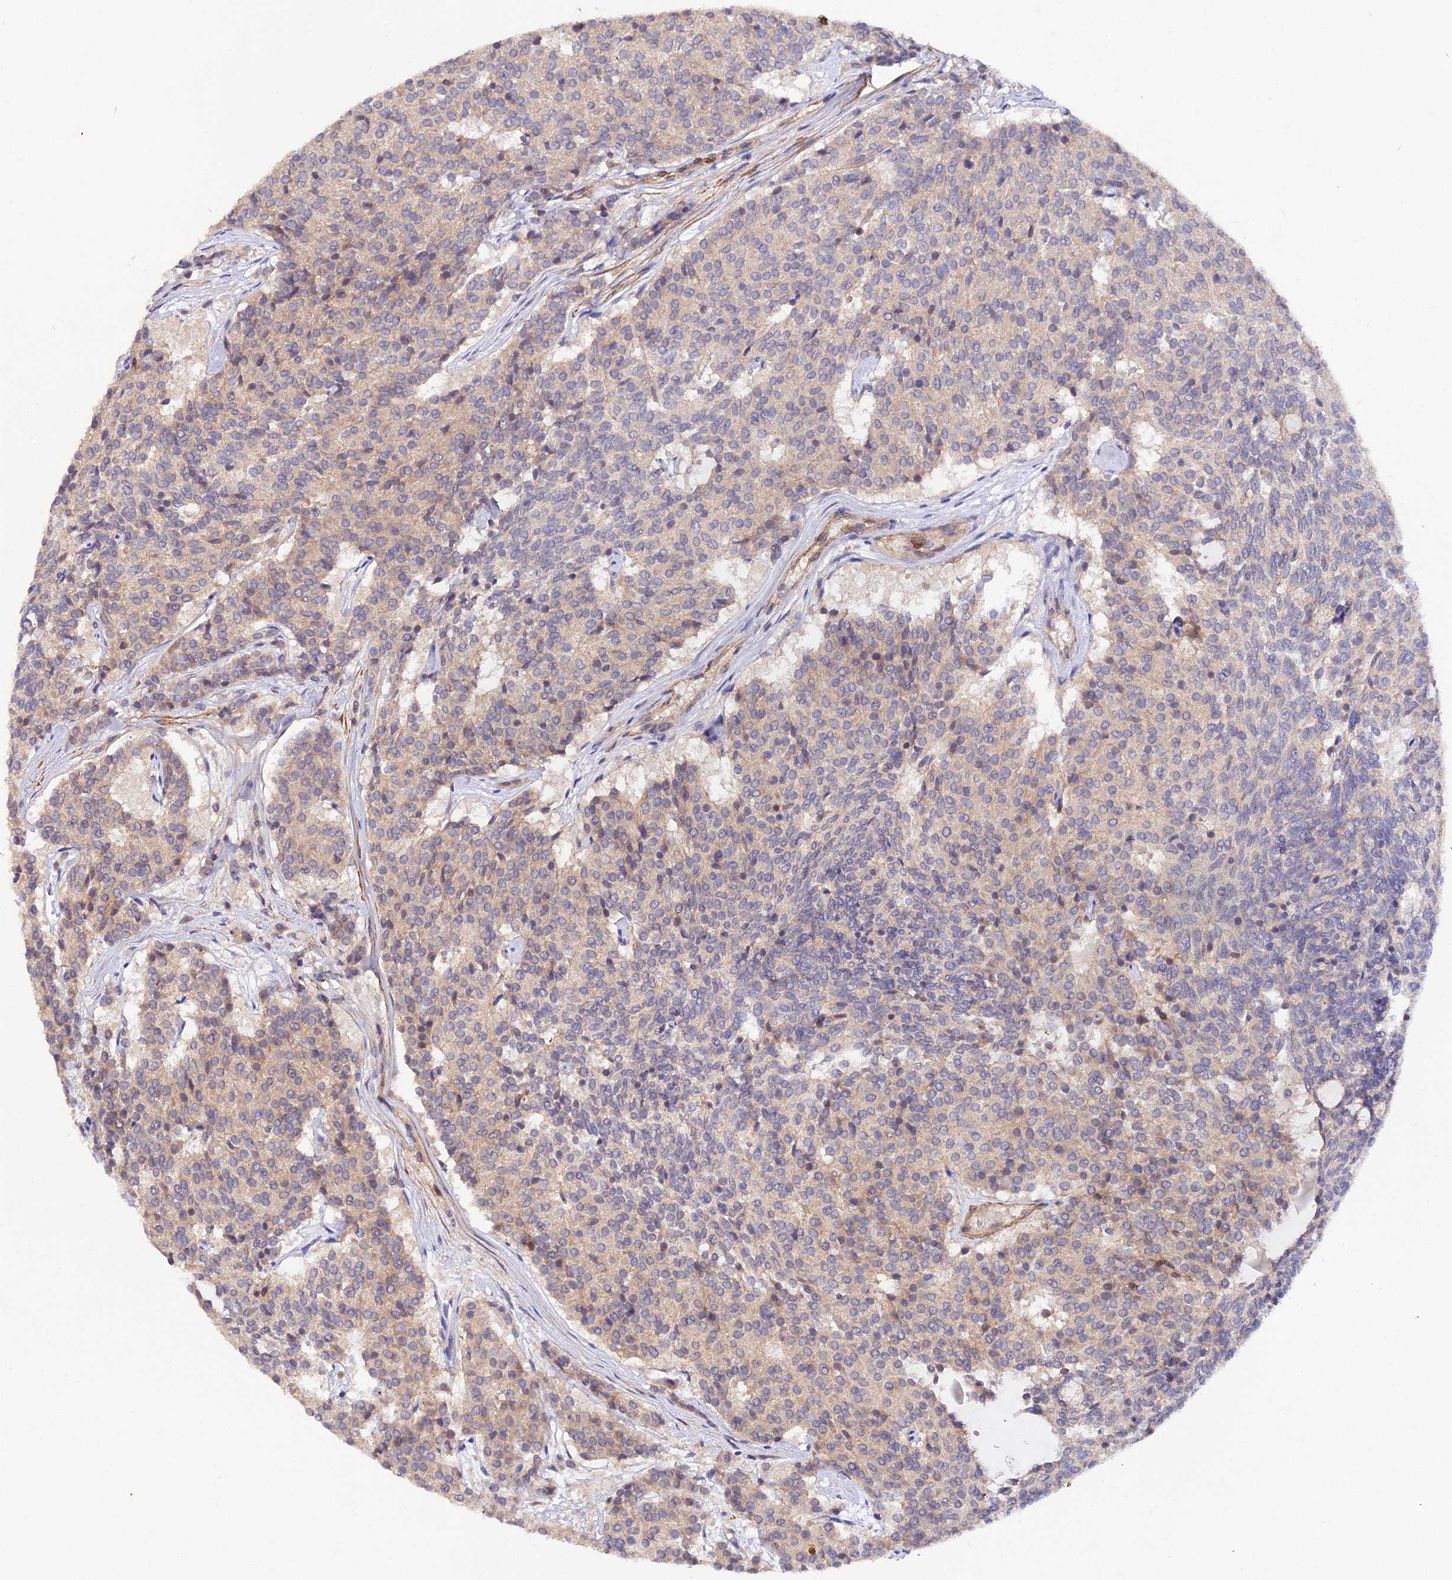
{"staining": {"intensity": "weak", "quantity": "25%-75%", "location": "cytoplasmic/membranous"}, "tissue": "carcinoid", "cell_type": "Tumor cells", "image_type": "cancer", "snomed": [{"axis": "morphology", "description": "Carcinoid, malignant, NOS"}, {"axis": "topography", "description": "Pancreas"}], "caption": "Protein expression by immunohistochemistry exhibits weak cytoplasmic/membranous staining in approximately 25%-75% of tumor cells in carcinoid (malignant). (Stains: DAB (3,3'-diaminobenzidine) in brown, nuclei in blue, Microscopy: brightfield microscopy at high magnification).", "gene": "TRIM26", "patient": {"sex": "female", "age": 54}}